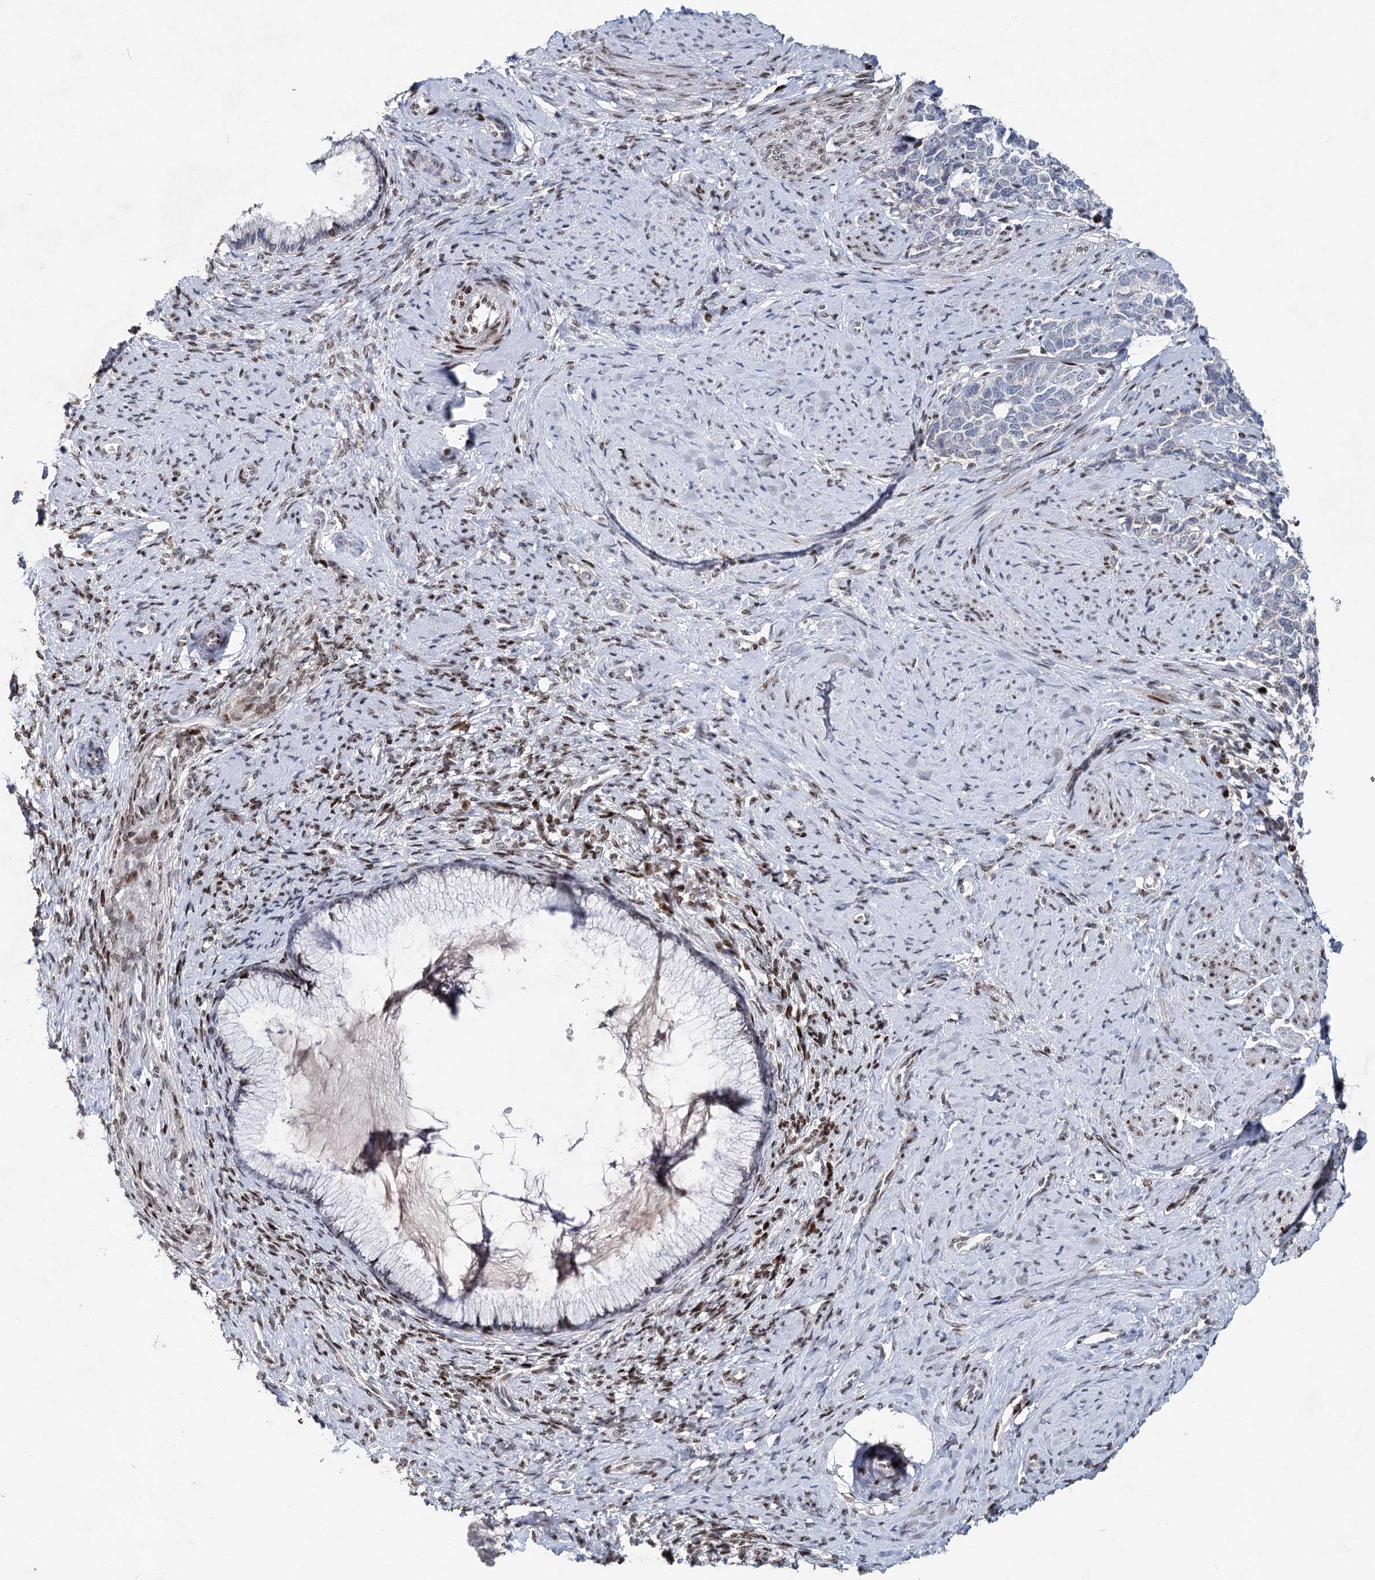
{"staining": {"intensity": "negative", "quantity": "none", "location": "none"}, "tissue": "cervical cancer", "cell_type": "Tumor cells", "image_type": "cancer", "snomed": [{"axis": "morphology", "description": "Squamous cell carcinoma, NOS"}, {"axis": "topography", "description": "Cervix"}], "caption": "A high-resolution micrograph shows IHC staining of squamous cell carcinoma (cervical), which exhibits no significant expression in tumor cells. (DAB immunohistochemistry (IHC) with hematoxylin counter stain).", "gene": "FRMD4A", "patient": {"sex": "female", "age": 63}}